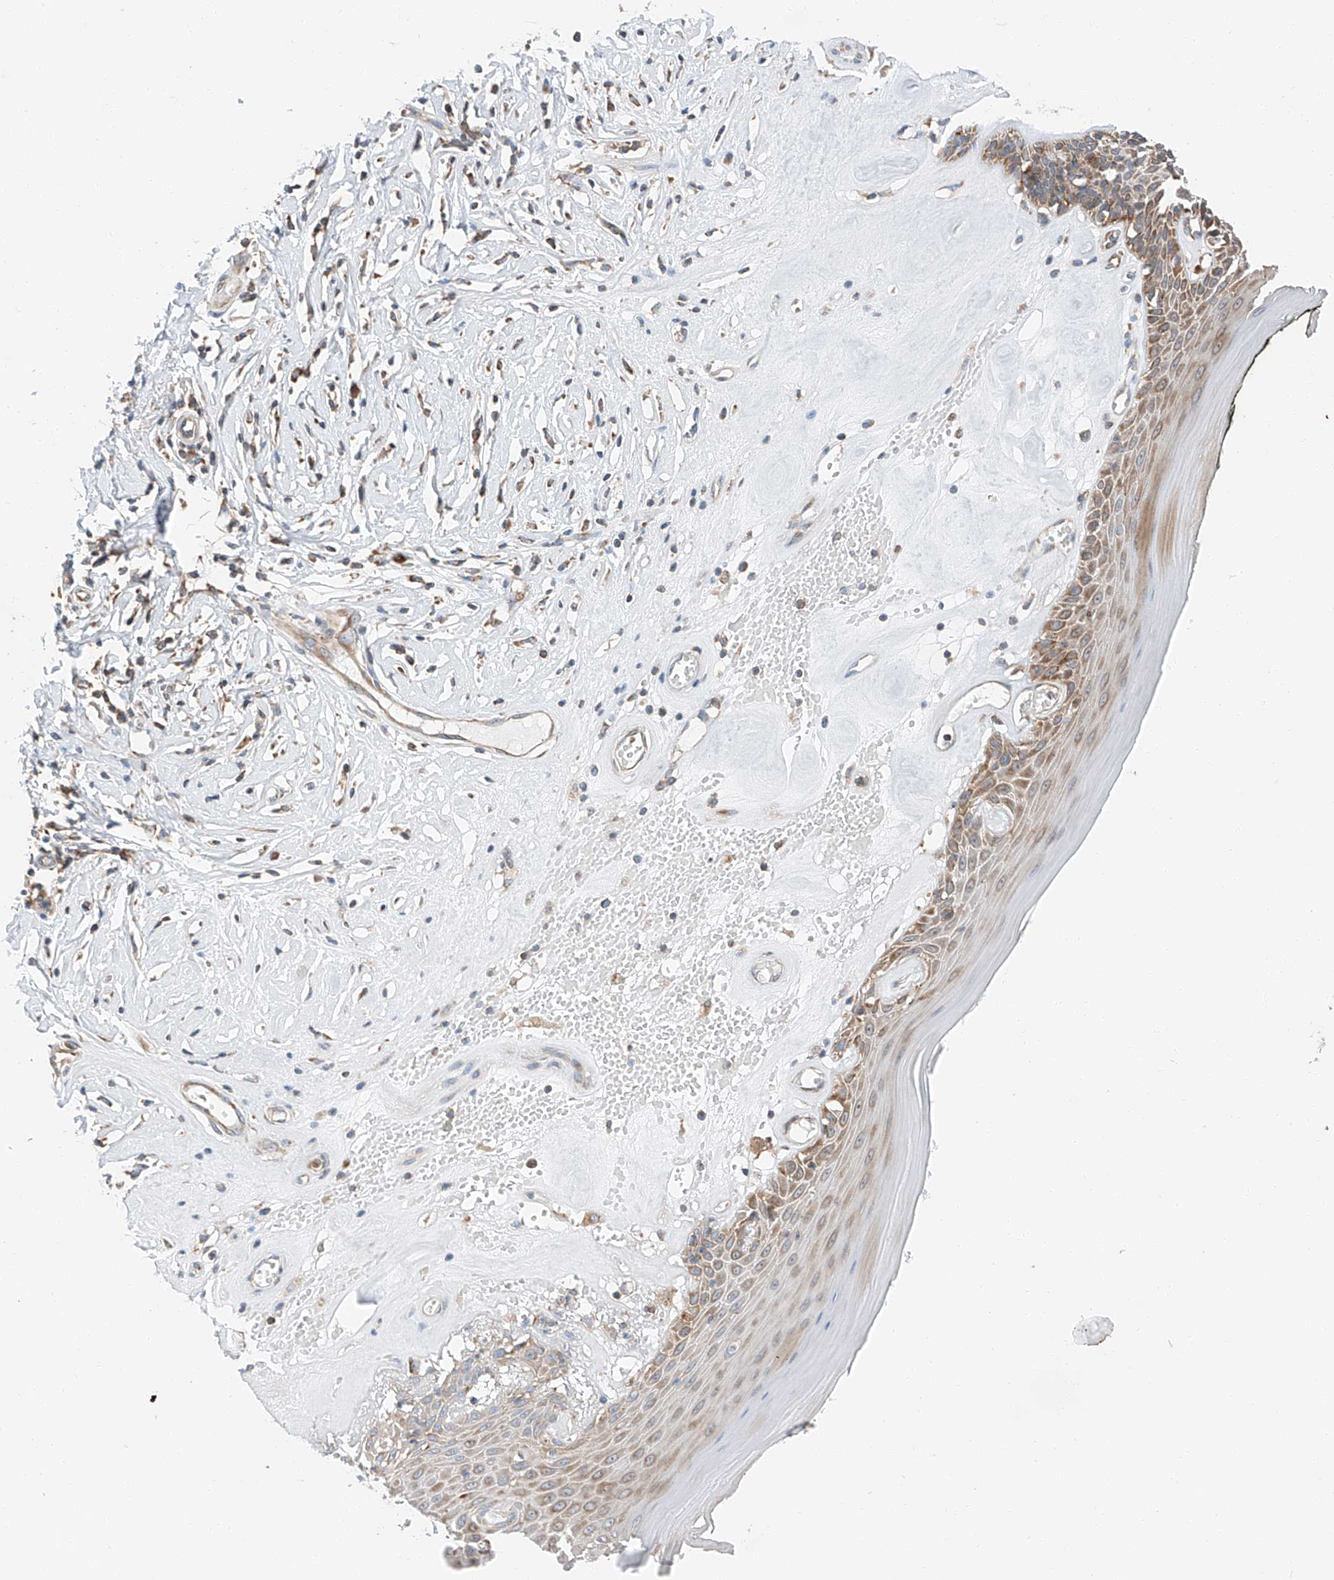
{"staining": {"intensity": "moderate", "quantity": ">75%", "location": "cytoplasmic/membranous"}, "tissue": "skin", "cell_type": "Epidermal cells", "image_type": "normal", "snomed": [{"axis": "morphology", "description": "Normal tissue, NOS"}, {"axis": "morphology", "description": "Inflammation, NOS"}, {"axis": "topography", "description": "Vulva"}], "caption": "A high-resolution photomicrograph shows IHC staining of benign skin, which displays moderate cytoplasmic/membranous positivity in about >75% of epidermal cells.", "gene": "ZC3H15", "patient": {"sex": "female", "age": 84}}